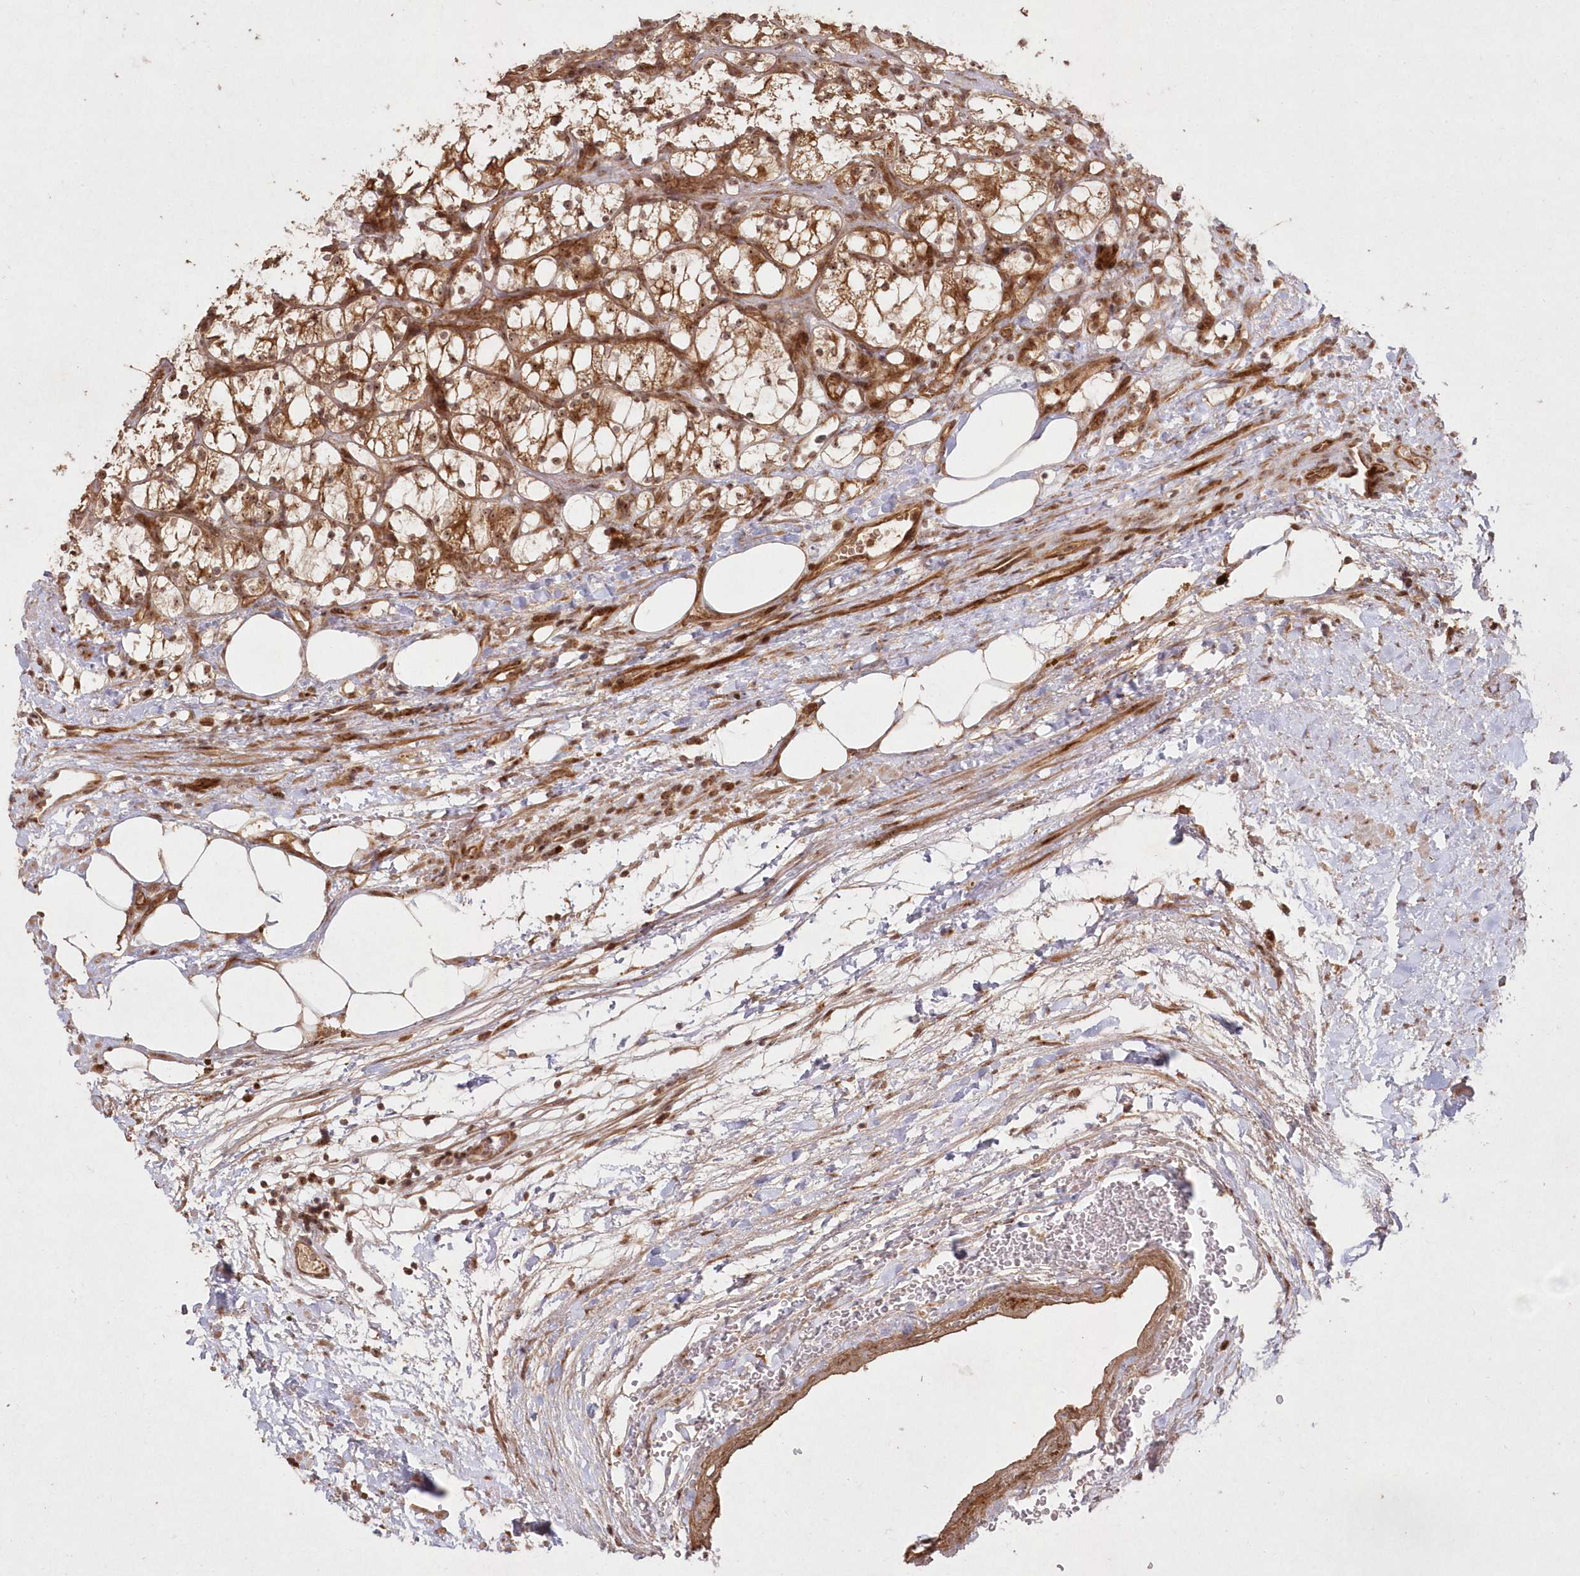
{"staining": {"intensity": "moderate", "quantity": ">75%", "location": "cytoplasmic/membranous,nuclear"}, "tissue": "renal cancer", "cell_type": "Tumor cells", "image_type": "cancer", "snomed": [{"axis": "morphology", "description": "Adenocarcinoma, NOS"}, {"axis": "topography", "description": "Kidney"}], "caption": "About >75% of tumor cells in adenocarcinoma (renal) show moderate cytoplasmic/membranous and nuclear protein expression as visualized by brown immunohistochemical staining.", "gene": "SERINC1", "patient": {"sex": "female", "age": 69}}